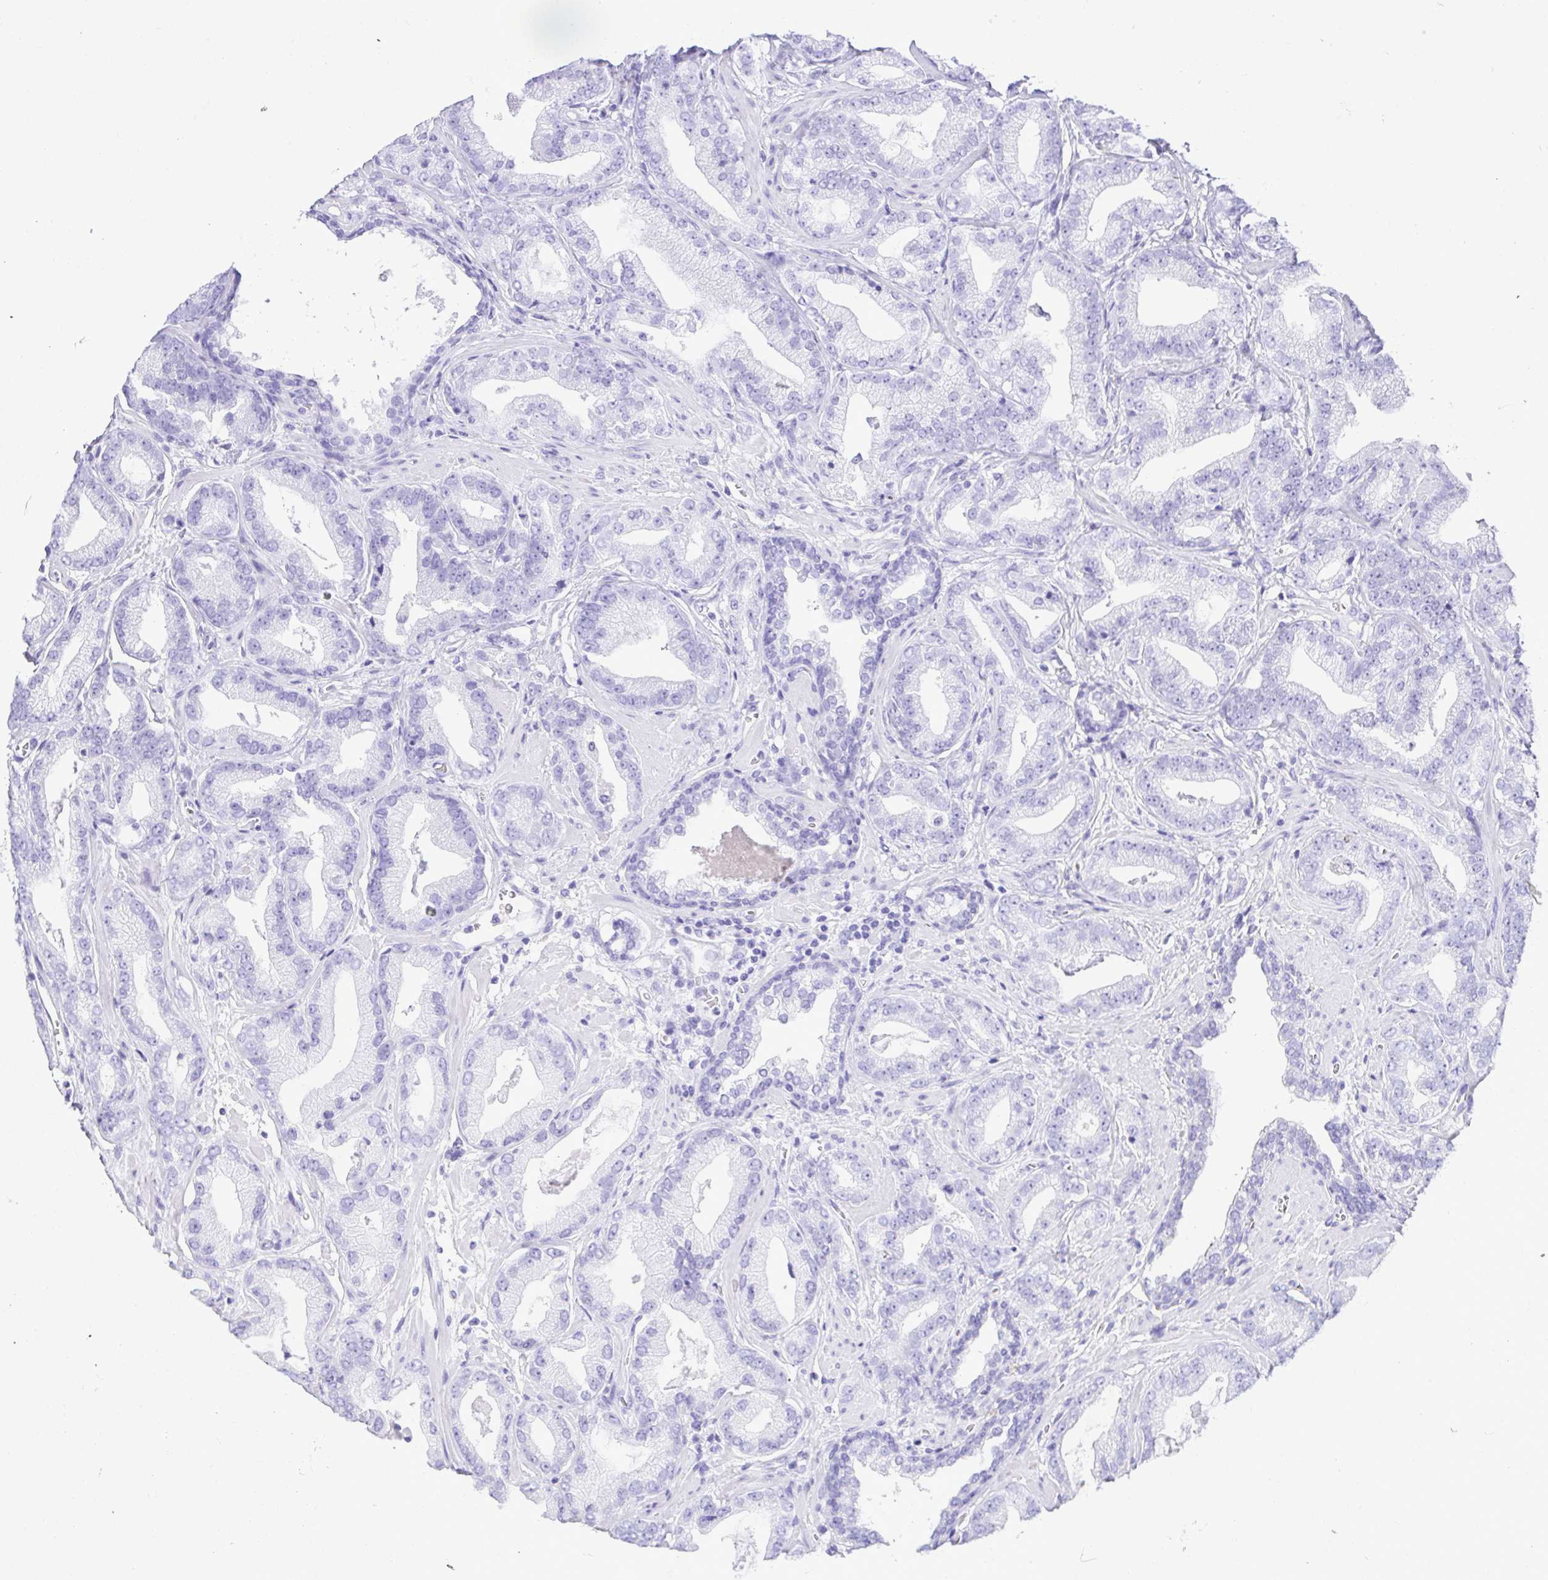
{"staining": {"intensity": "negative", "quantity": "none", "location": "none"}, "tissue": "prostate cancer", "cell_type": "Tumor cells", "image_type": "cancer", "snomed": [{"axis": "morphology", "description": "Adenocarcinoma, Low grade"}, {"axis": "topography", "description": "Prostate"}], "caption": "This photomicrograph is of prostate cancer (low-grade adenocarcinoma) stained with immunohistochemistry to label a protein in brown with the nuclei are counter-stained blue. There is no expression in tumor cells.", "gene": "CDSN", "patient": {"sex": "male", "age": 62}}